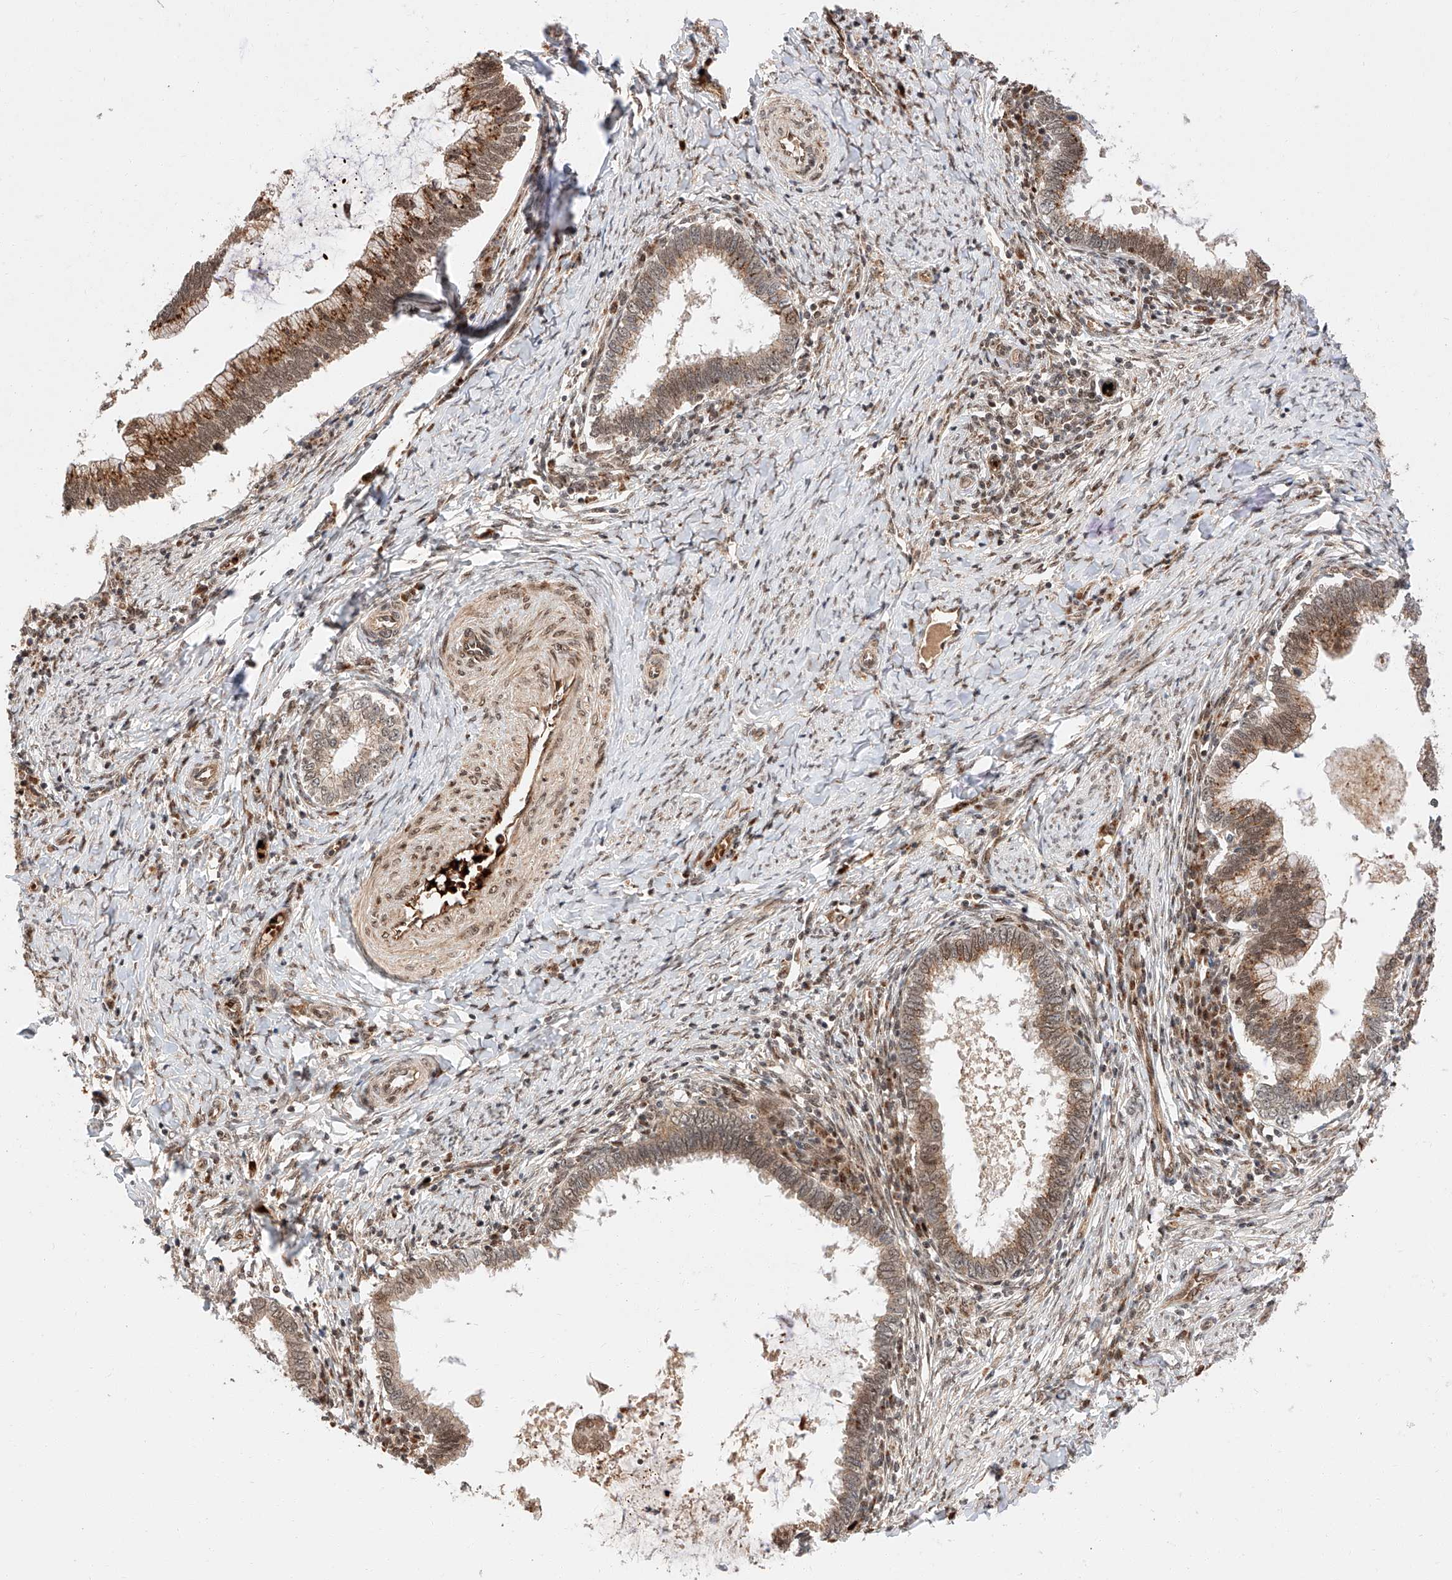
{"staining": {"intensity": "moderate", "quantity": ">75%", "location": "cytoplasmic/membranous,nuclear"}, "tissue": "cervical cancer", "cell_type": "Tumor cells", "image_type": "cancer", "snomed": [{"axis": "morphology", "description": "Adenocarcinoma, NOS"}, {"axis": "topography", "description": "Cervix"}], "caption": "Protein staining of adenocarcinoma (cervical) tissue shows moderate cytoplasmic/membranous and nuclear expression in about >75% of tumor cells.", "gene": "THTPA", "patient": {"sex": "female", "age": 36}}